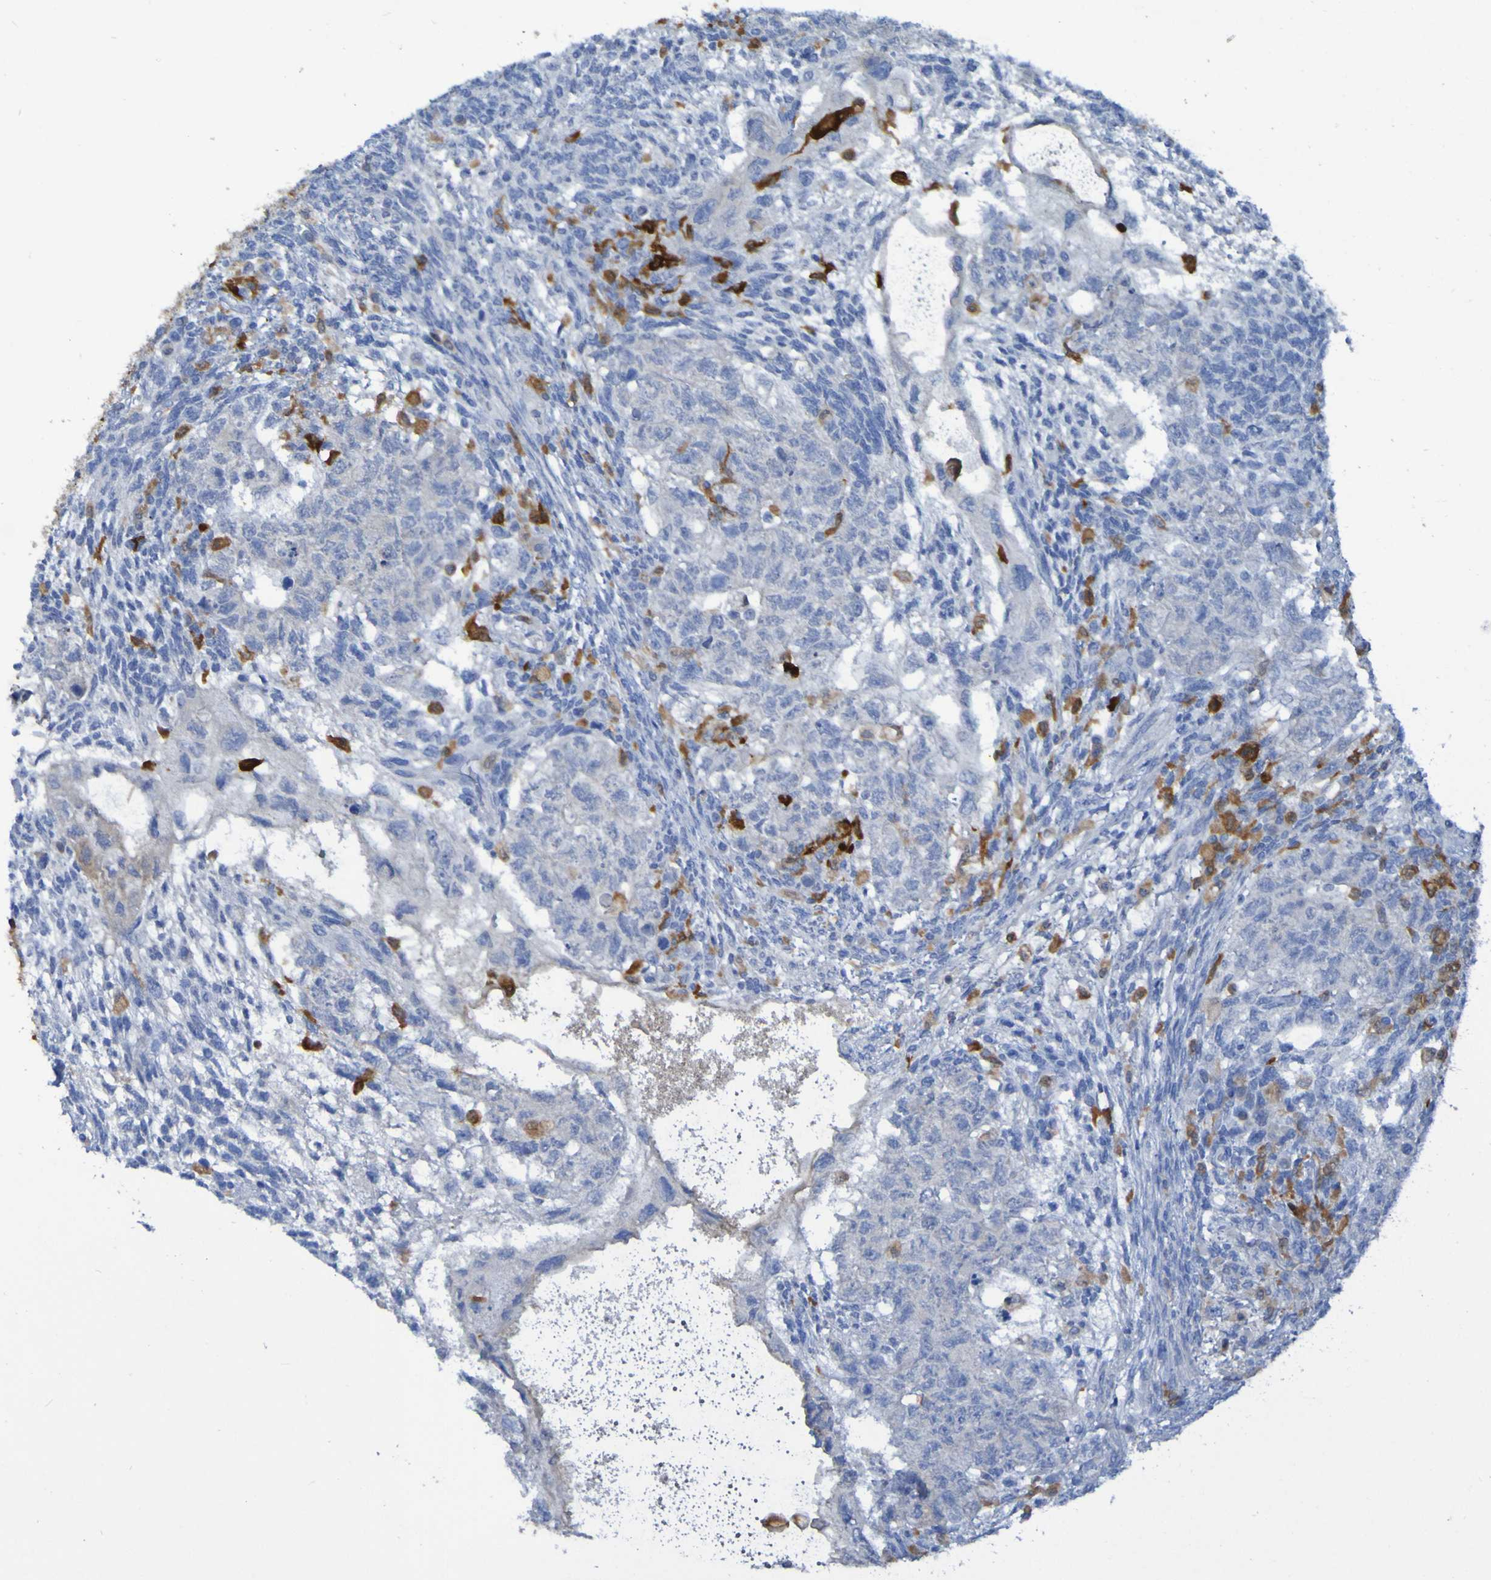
{"staining": {"intensity": "negative", "quantity": "none", "location": "none"}, "tissue": "testis cancer", "cell_type": "Tumor cells", "image_type": "cancer", "snomed": [{"axis": "morphology", "description": "Normal tissue, NOS"}, {"axis": "morphology", "description": "Carcinoma, Embryonal, NOS"}, {"axis": "topography", "description": "Testis"}], "caption": "Human testis cancer (embryonal carcinoma) stained for a protein using IHC displays no positivity in tumor cells.", "gene": "MPPE1", "patient": {"sex": "male", "age": 36}}